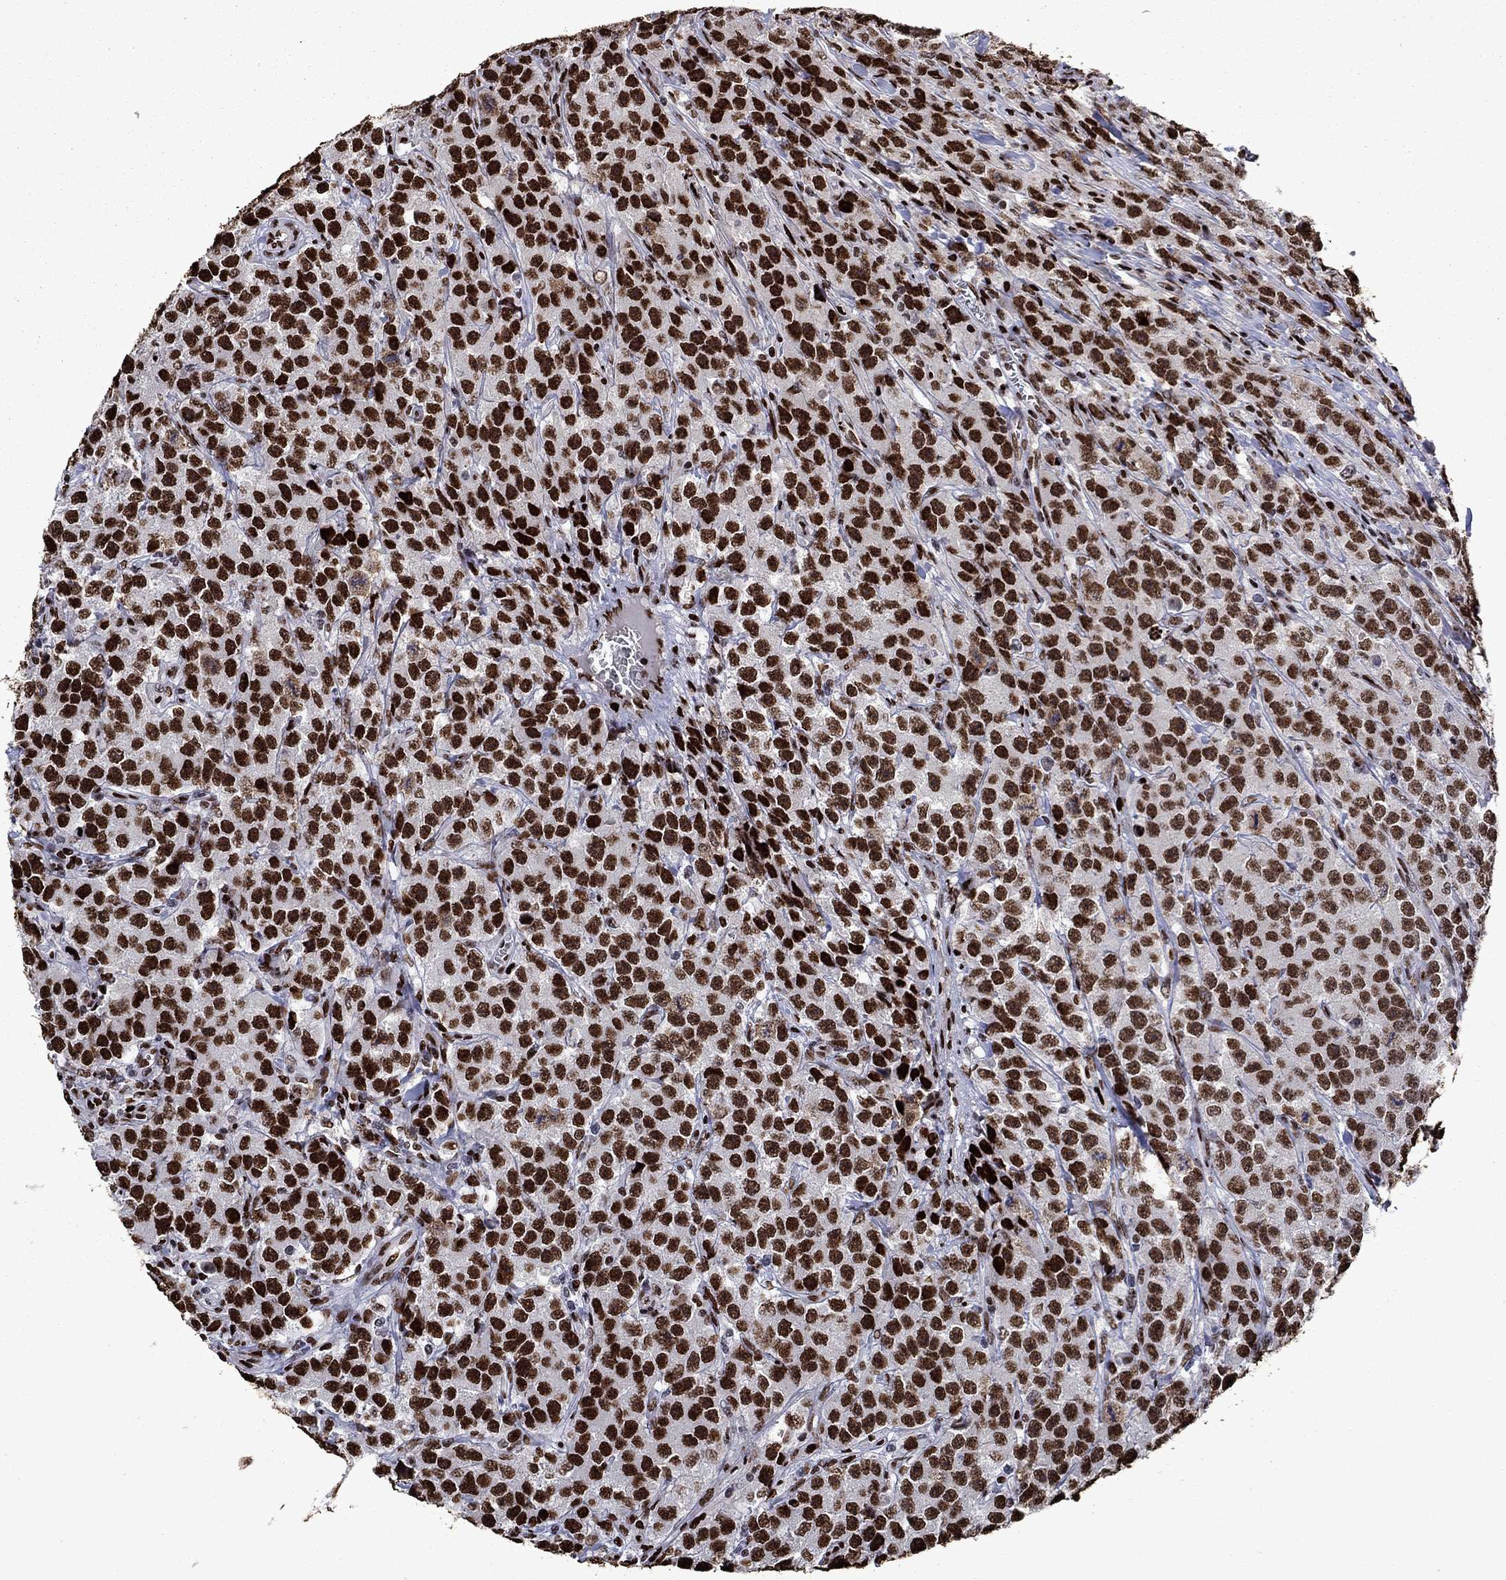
{"staining": {"intensity": "strong", "quantity": ">75%", "location": "nuclear"}, "tissue": "testis cancer", "cell_type": "Tumor cells", "image_type": "cancer", "snomed": [{"axis": "morphology", "description": "Seminoma, NOS"}, {"axis": "topography", "description": "Testis"}], "caption": "Immunohistochemistry histopathology image of human testis cancer stained for a protein (brown), which shows high levels of strong nuclear staining in about >75% of tumor cells.", "gene": "LIMK1", "patient": {"sex": "male", "age": 59}}